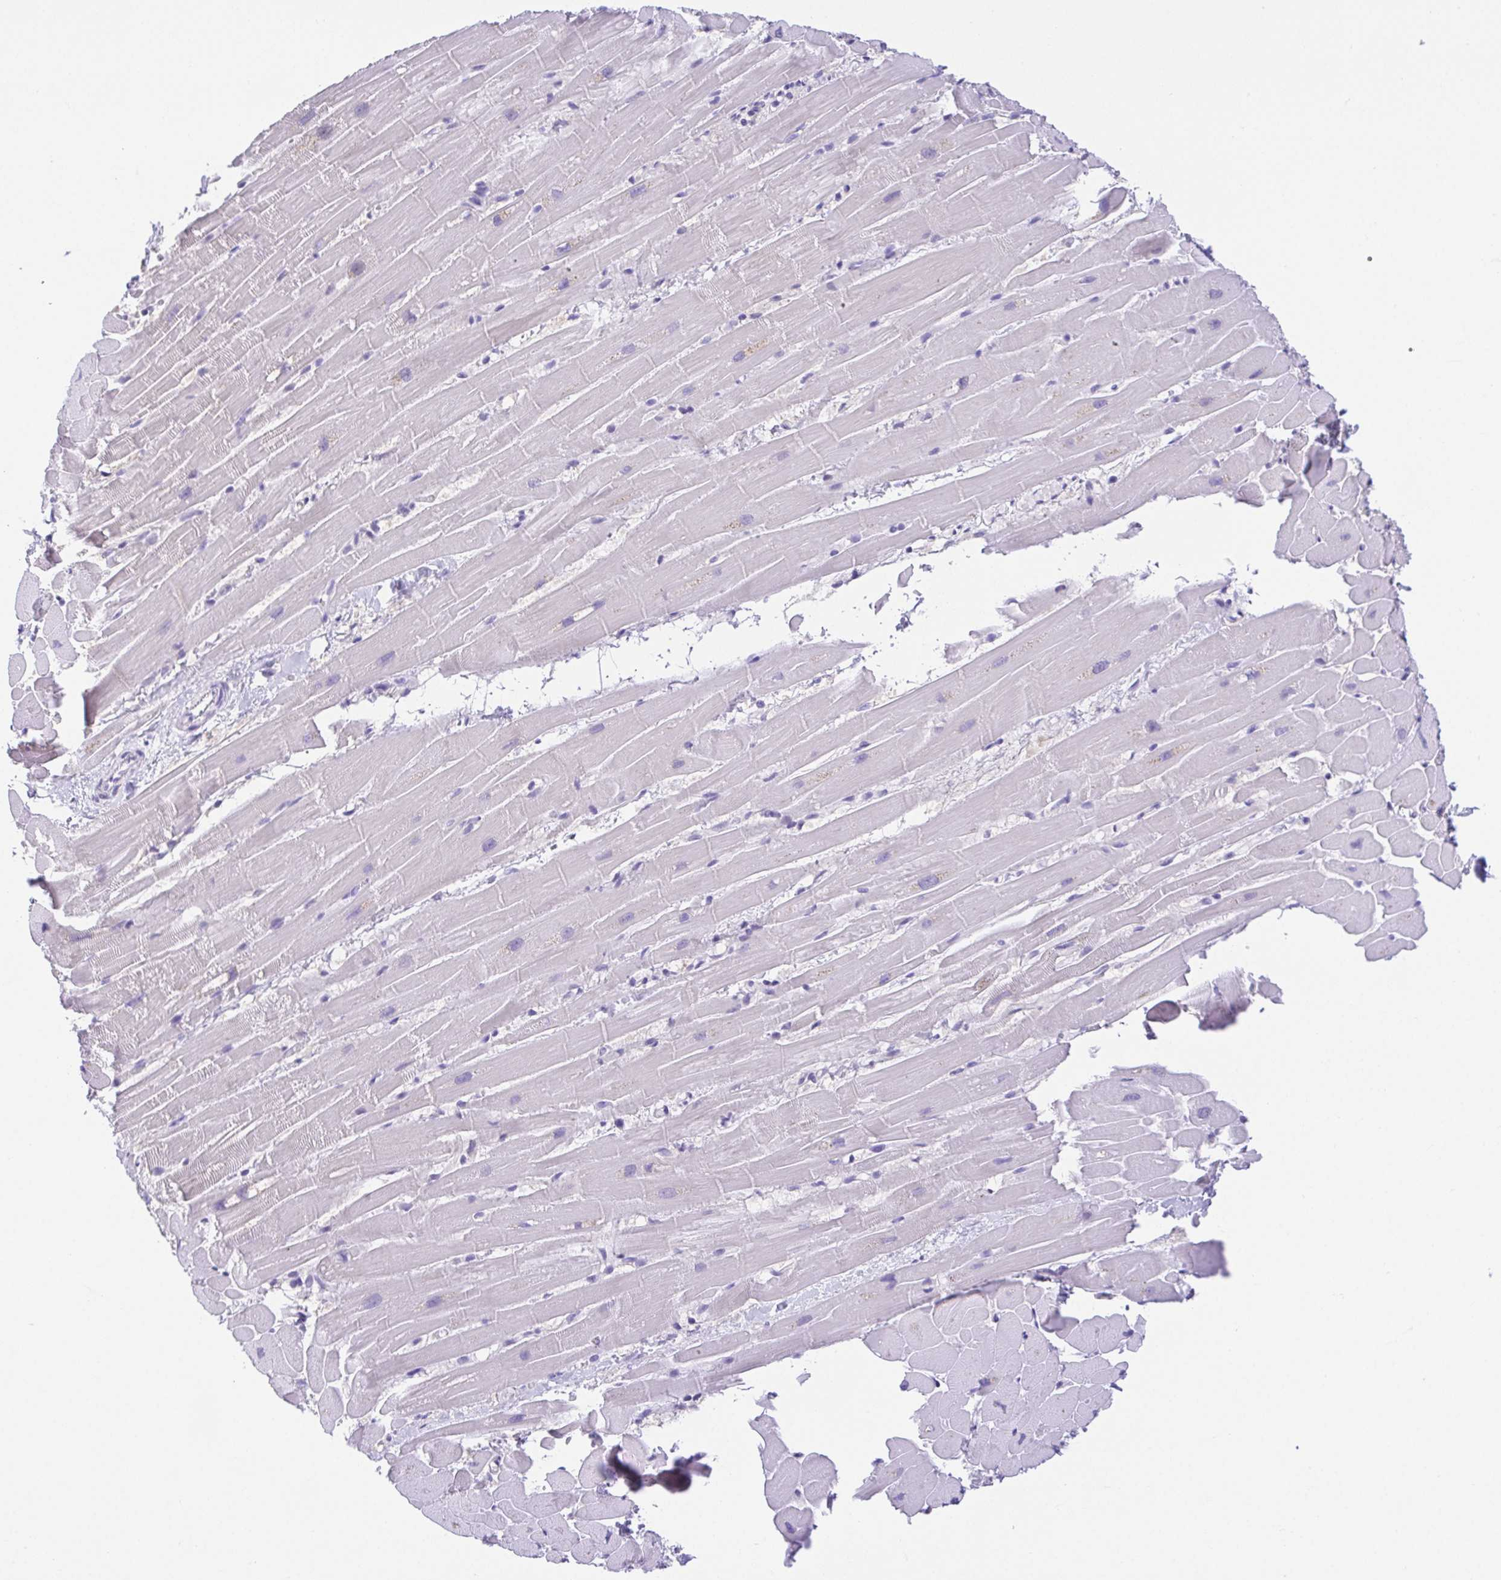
{"staining": {"intensity": "negative", "quantity": "none", "location": "none"}, "tissue": "heart muscle", "cell_type": "Cardiomyocytes", "image_type": "normal", "snomed": [{"axis": "morphology", "description": "Normal tissue, NOS"}, {"axis": "topography", "description": "Heart"}], "caption": "The histopathology image shows no staining of cardiomyocytes in unremarkable heart muscle. The staining is performed using DAB brown chromogen with nuclei counter-stained in using hematoxylin.", "gene": "LUZP4", "patient": {"sex": "male", "age": 37}}